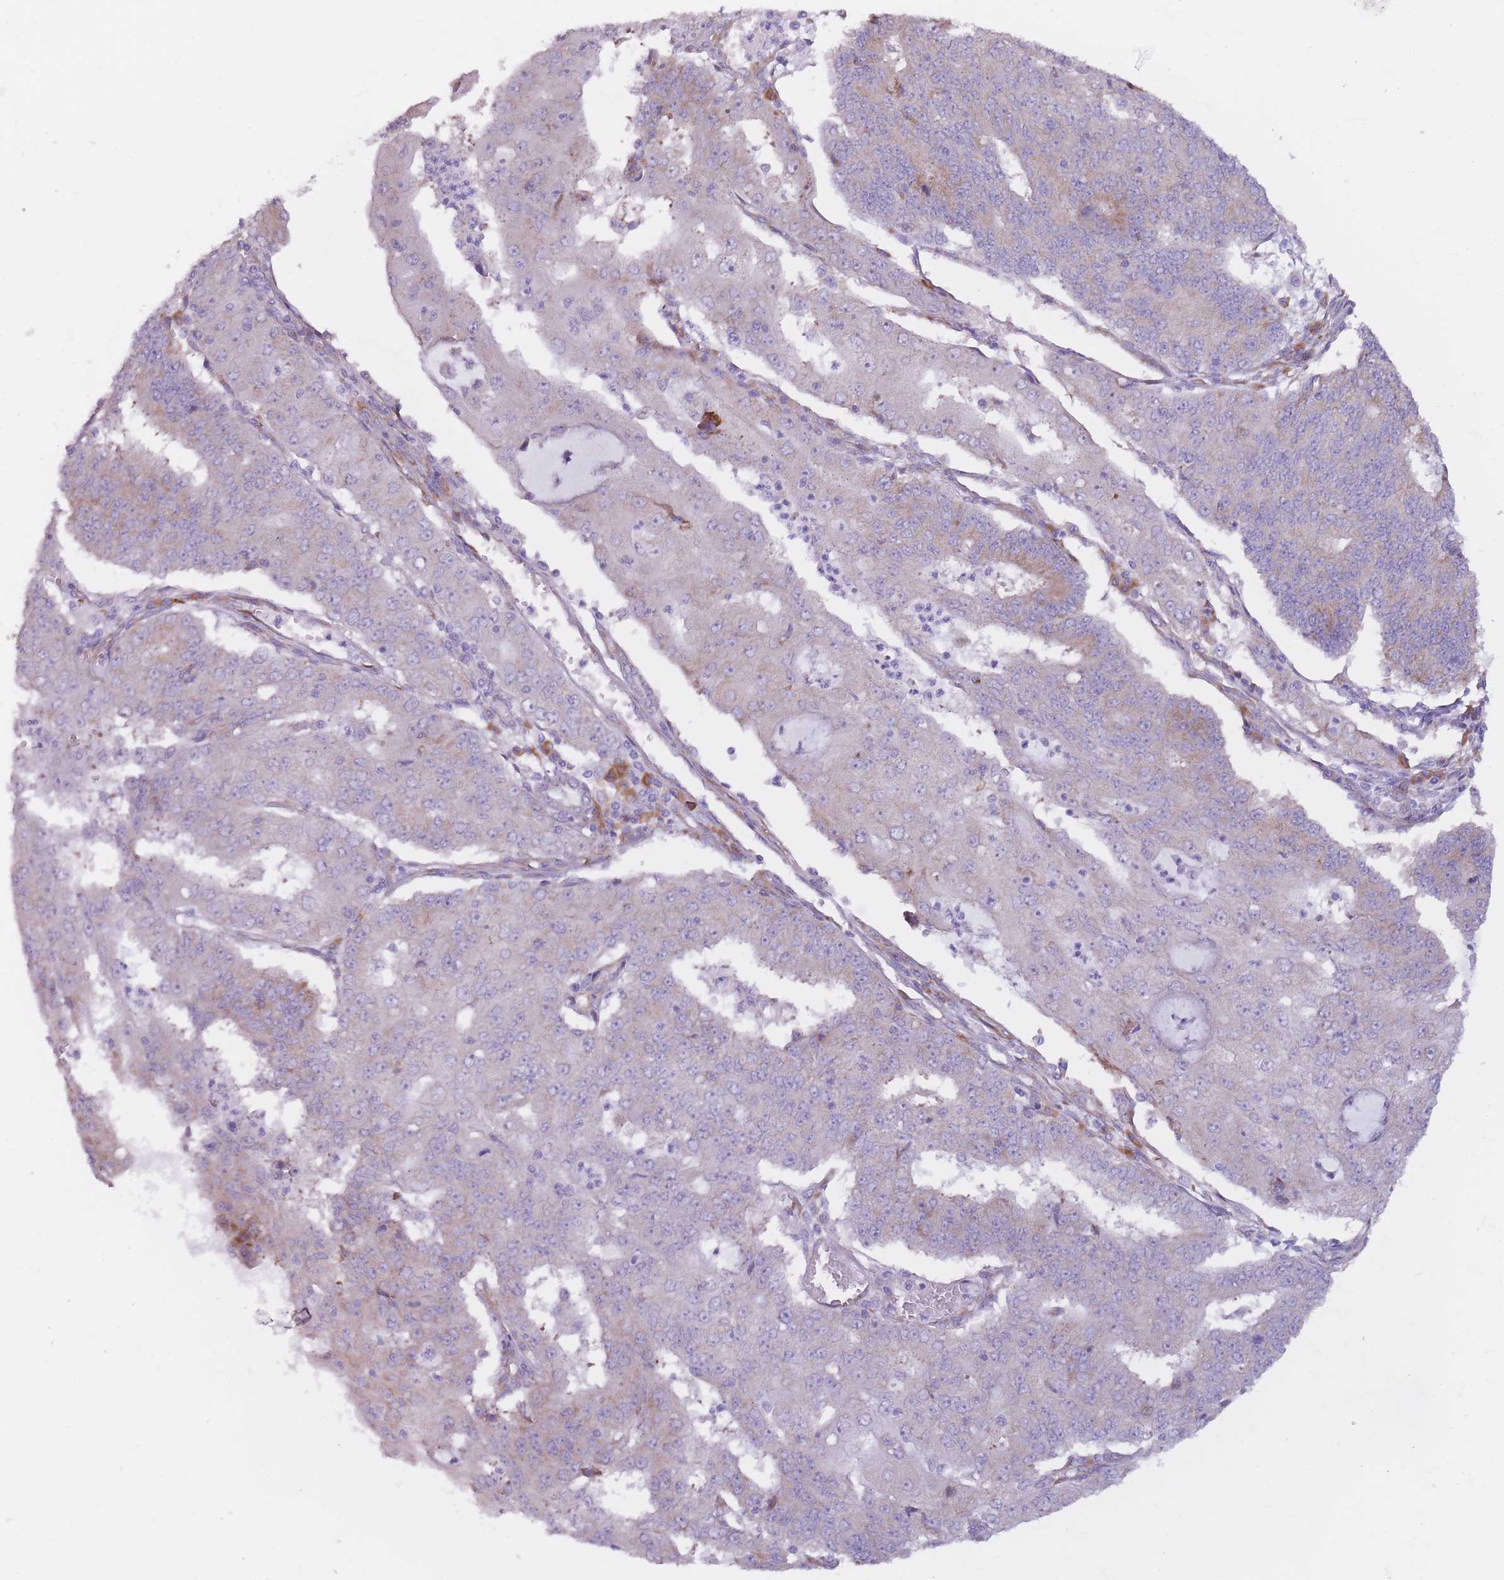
{"staining": {"intensity": "weak", "quantity": "<25%", "location": "cytoplasmic/membranous"}, "tissue": "endometrial cancer", "cell_type": "Tumor cells", "image_type": "cancer", "snomed": [{"axis": "morphology", "description": "Adenocarcinoma, NOS"}, {"axis": "topography", "description": "Endometrium"}], "caption": "The immunohistochemistry histopathology image has no significant staining in tumor cells of endometrial adenocarcinoma tissue. The staining is performed using DAB (3,3'-diaminobenzidine) brown chromogen with nuclei counter-stained in using hematoxylin.", "gene": "RPL18", "patient": {"sex": "female", "age": 56}}